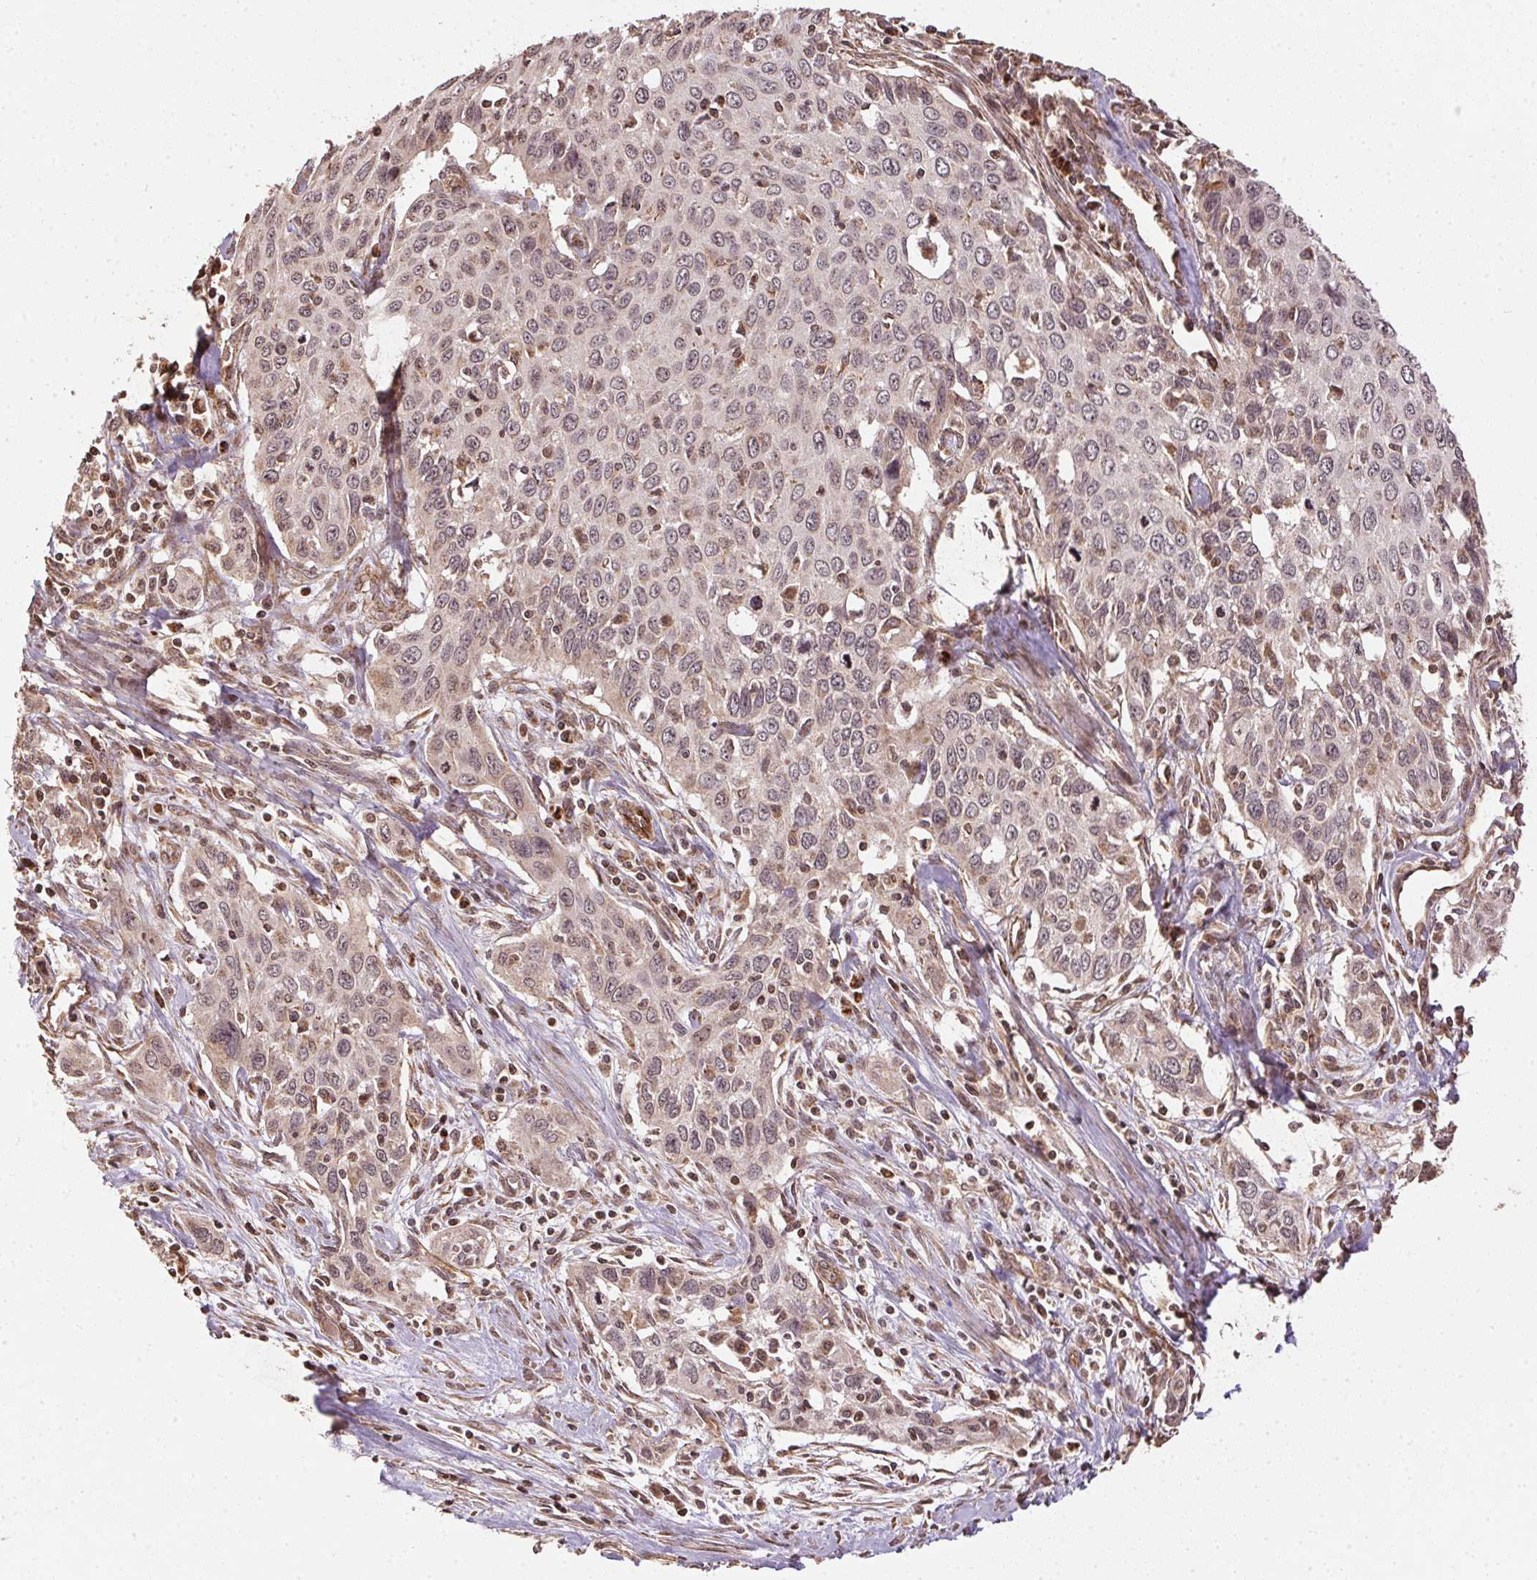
{"staining": {"intensity": "weak", "quantity": "<25%", "location": "cytoplasmic/membranous"}, "tissue": "cervical cancer", "cell_type": "Tumor cells", "image_type": "cancer", "snomed": [{"axis": "morphology", "description": "Squamous cell carcinoma, NOS"}, {"axis": "topography", "description": "Cervix"}], "caption": "This histopathology image is of cervical cancer (squamous cell carcinoma) stained with immunohistochemistry (IHC) to label a protein in brown with the nuclei are counter-stained blue. There is no positivity in tumor cells.", "gene": "SPRED2", "patient": {"sex": "female", "age": 38}}